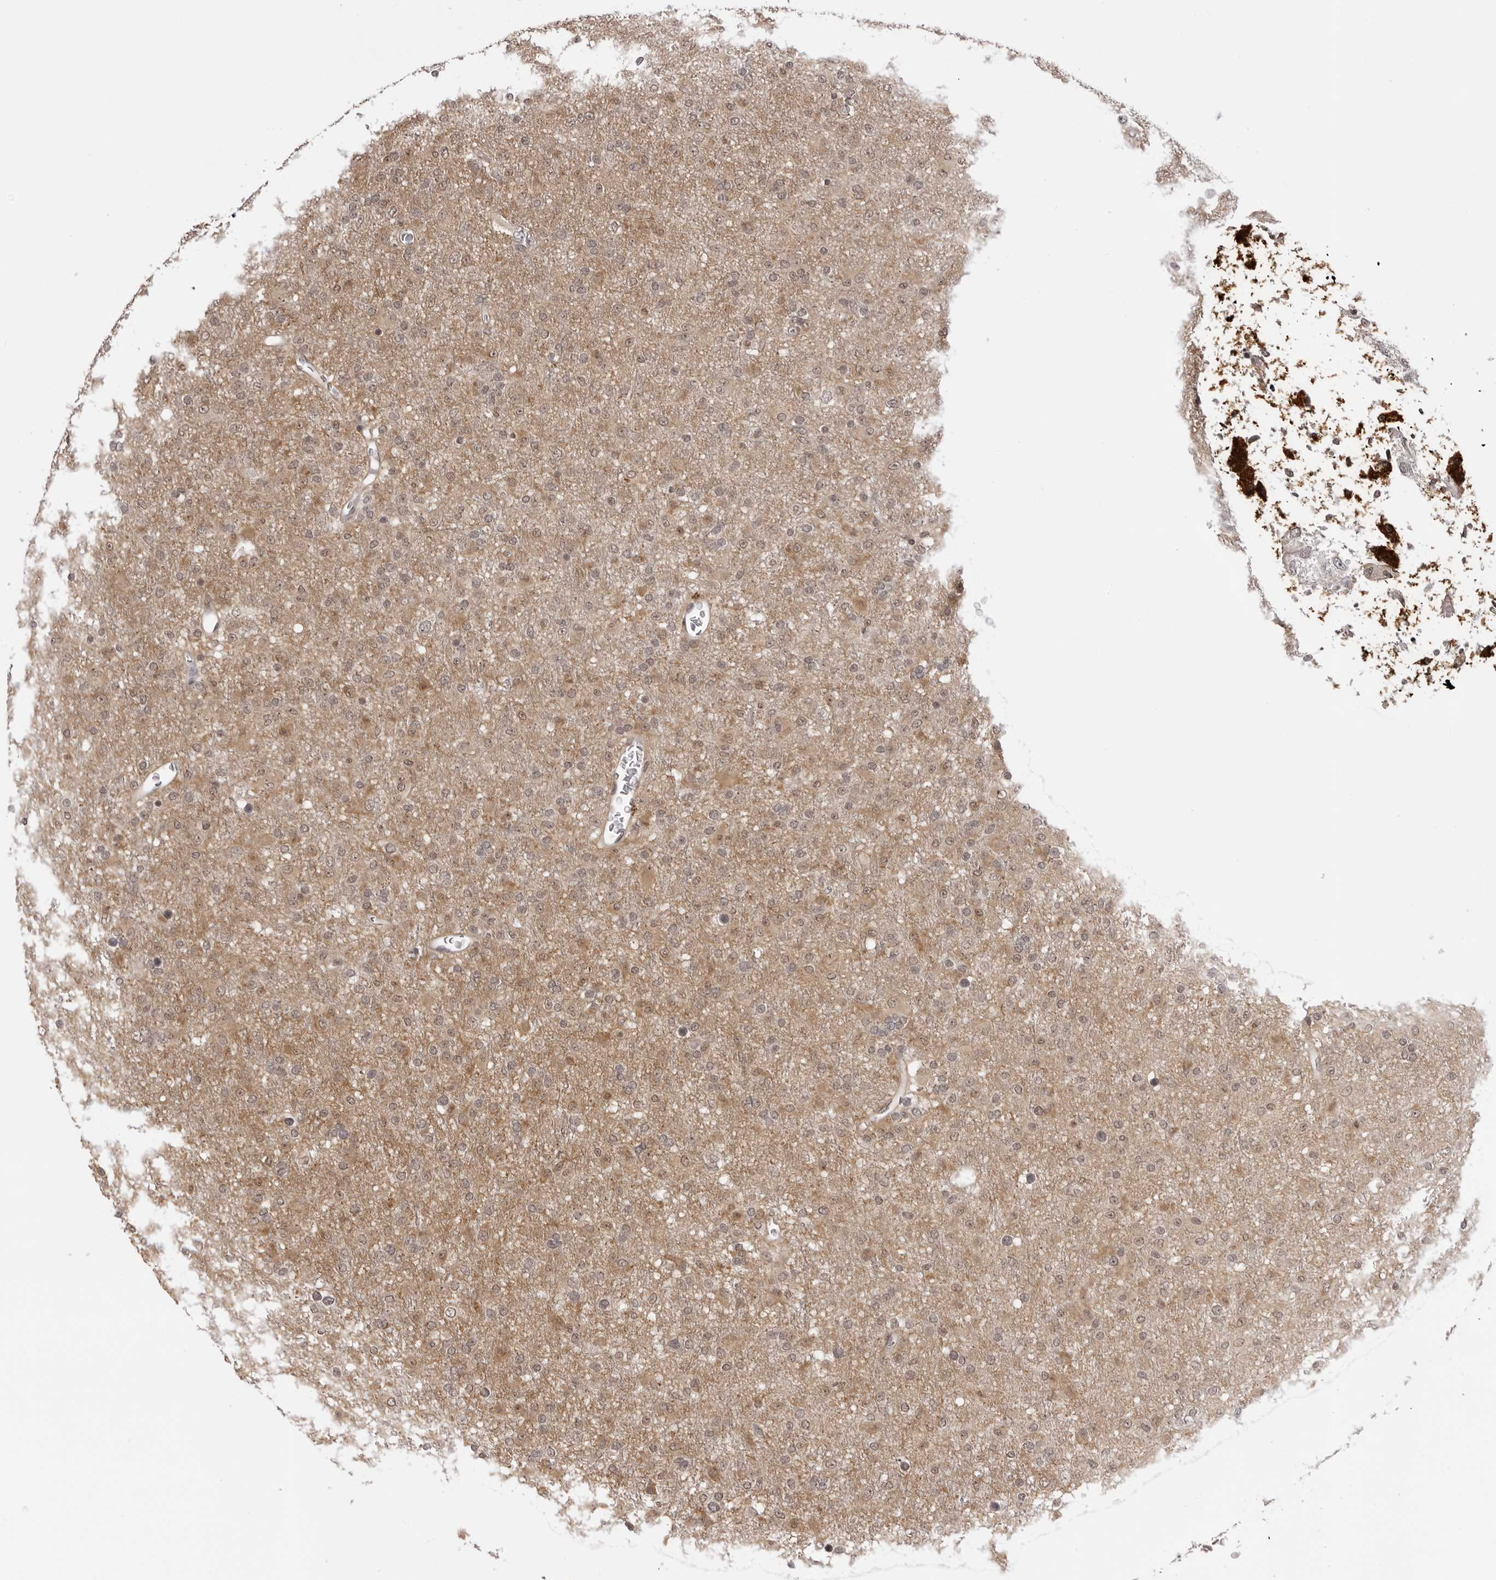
{"staining": {"intensity": "weak", "quantity": ">75%", "location": "cytoplasmic/membranous,nuclear"}, "tissue": "glioma", "cell_type": "Tumor cells", "image_type": "cancer", "snomed": [{"axis": "morphology", "description": "Glioma, malignant, Low grade"}, {"axis": "topography", "description": "Brain"}], "caption": "Protein analysis of malignant low-grade glioma tissue displays weak cytoplasmic/membranous and nuclear expression in about >75% of tumor cells.", "gene": "ZC3H11A", "patient": {"sex": "male", "age": 65}}